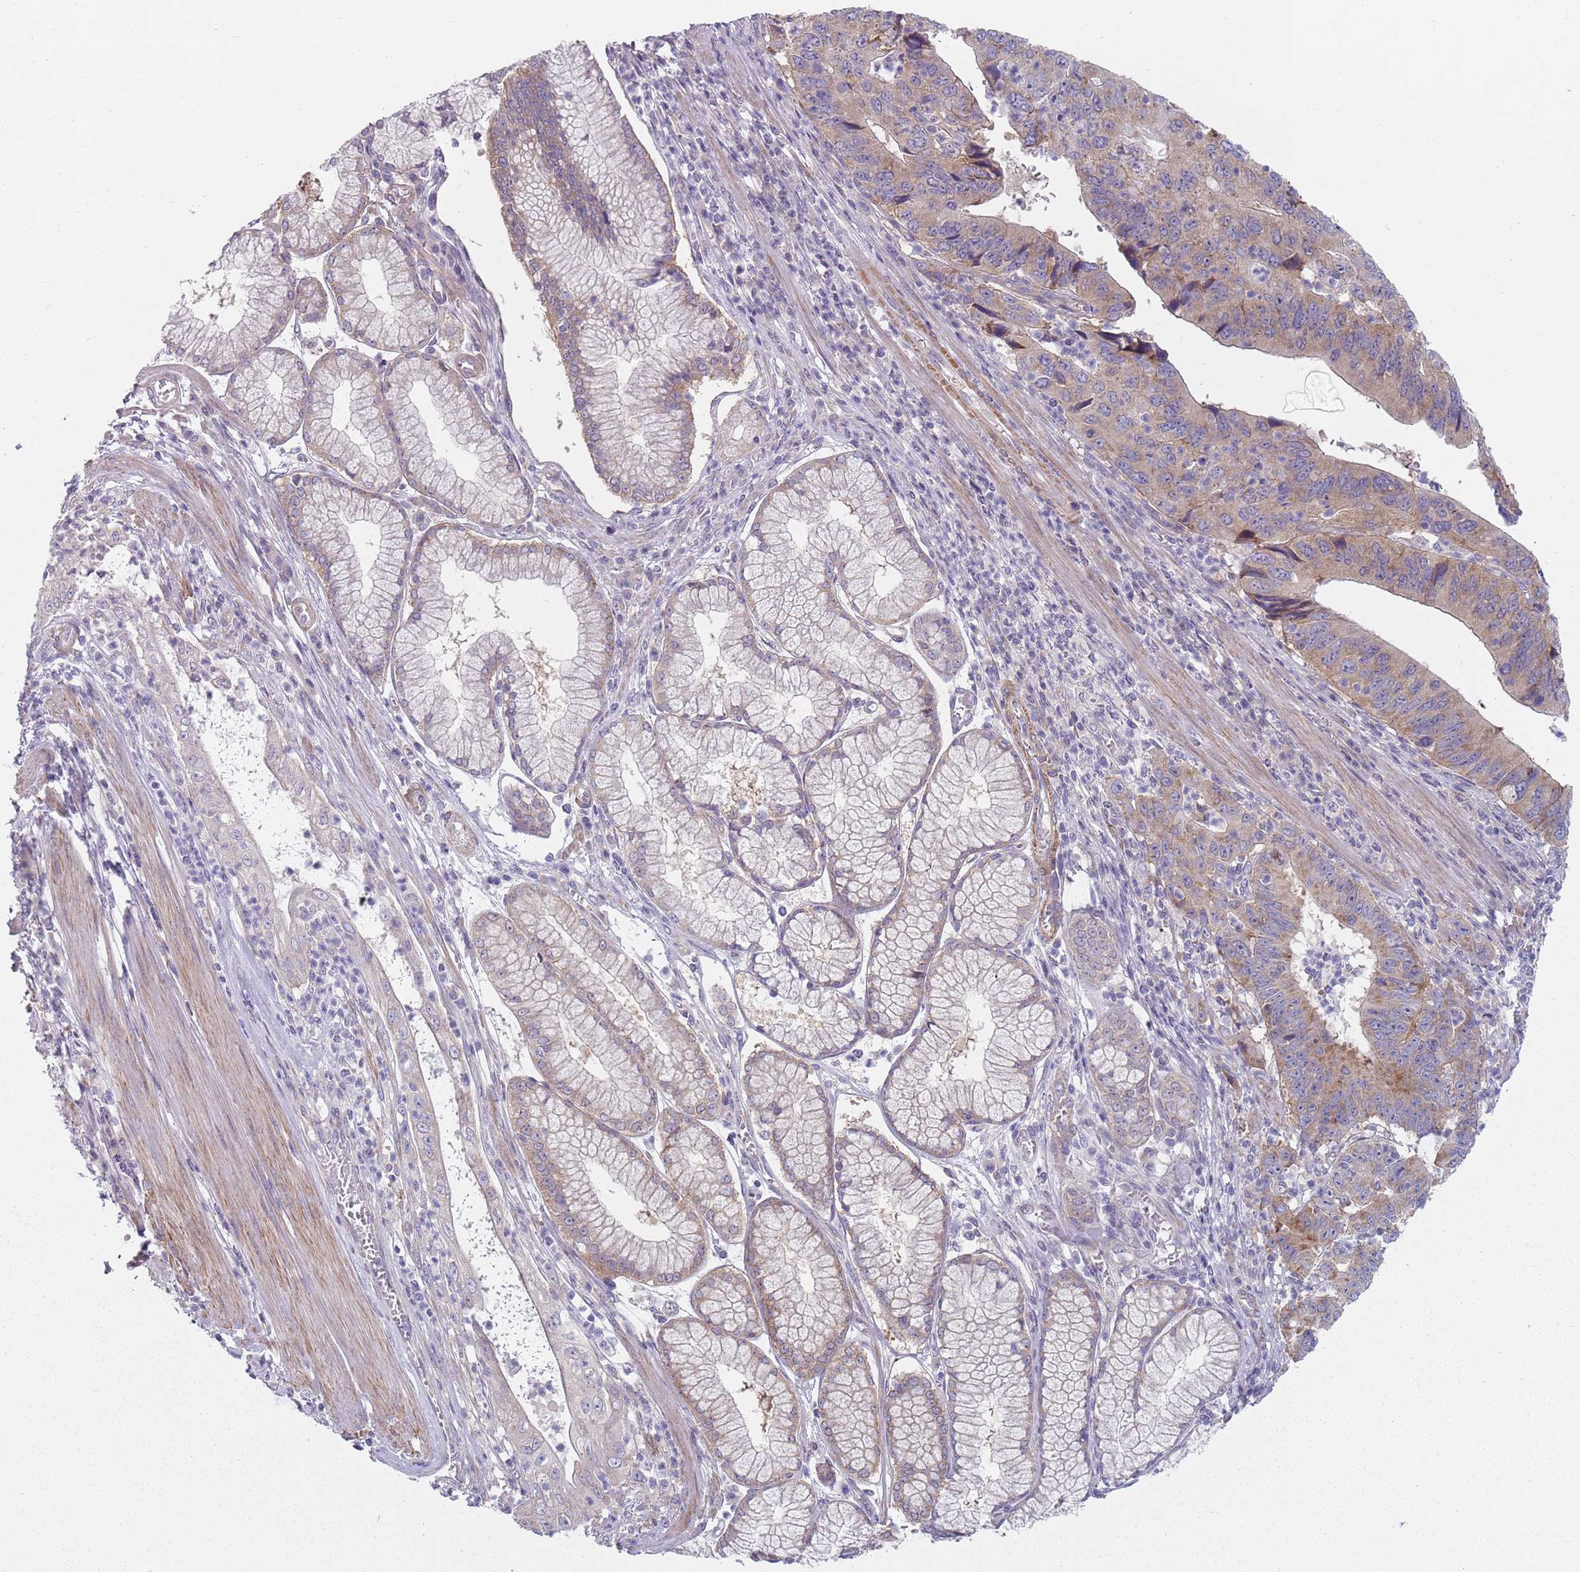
{"staining": {"intensity": "moderate", "quantity": "25%-75%", "location": "cytoplasmic/membranous"}, "tissue": "stomach cancer", "cell_type": "Tumor cells", "image_type": "cancer", "snomed": [{"axis": "morphology", "description": "Adenocarcinoma, NOS"}, {"axis": "topography", "description": "Stomach"}], "caption": "Brown immunohistochemical staining in stomach cancer (adenocarcinoma) shows moderate cytoplasmic/membranous positivity in approximately 25%-75% of tumor cells.", "gene": "SLC26A6", "patient": {"sex": "male", "age": 59}}